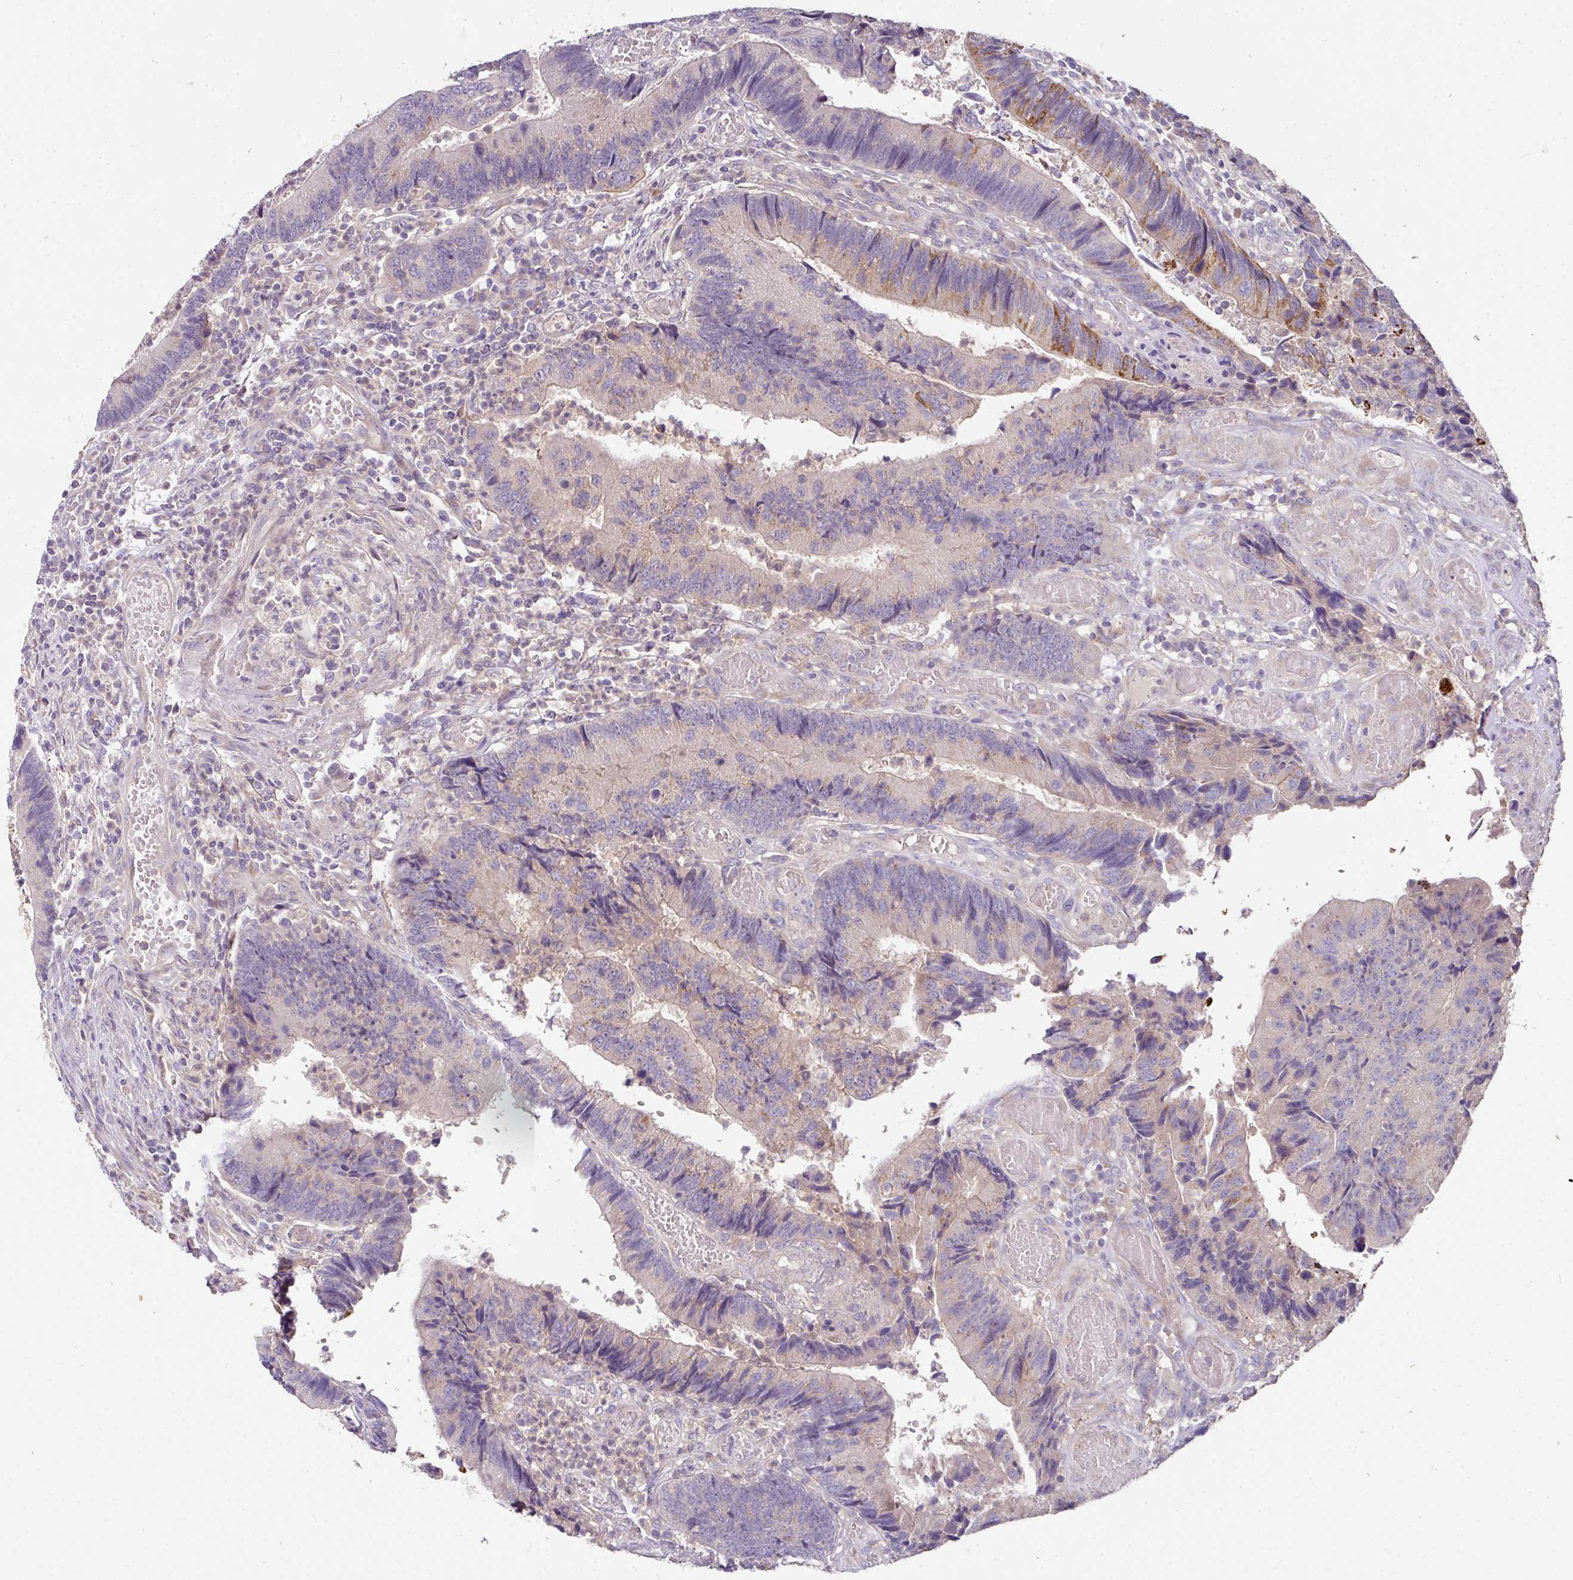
{"staining": {"intensity": "strong", "quantity": "<25%", "location": "cytoplasmic/membranous"}, "tissue": "colorectal cancer", "cell_type": "Tumor cells", "image_type": "cancer", "snomed": [{"axis": "morphology", "description": "Adenocarcinoma, NOS"}, {"axis": "topography", "description": "Colon"}], "caption": "Immunohistochemistry histopathology image of human colorectal cancer (adenocarcinoma) stained for a protein (brown), which demonstrates medium levels of strong cytoplasmic/membranous staining in approximately <25% of tumor cells.", "gene": "SKIC2", "patient": {"sex": "female", "age": 67}}